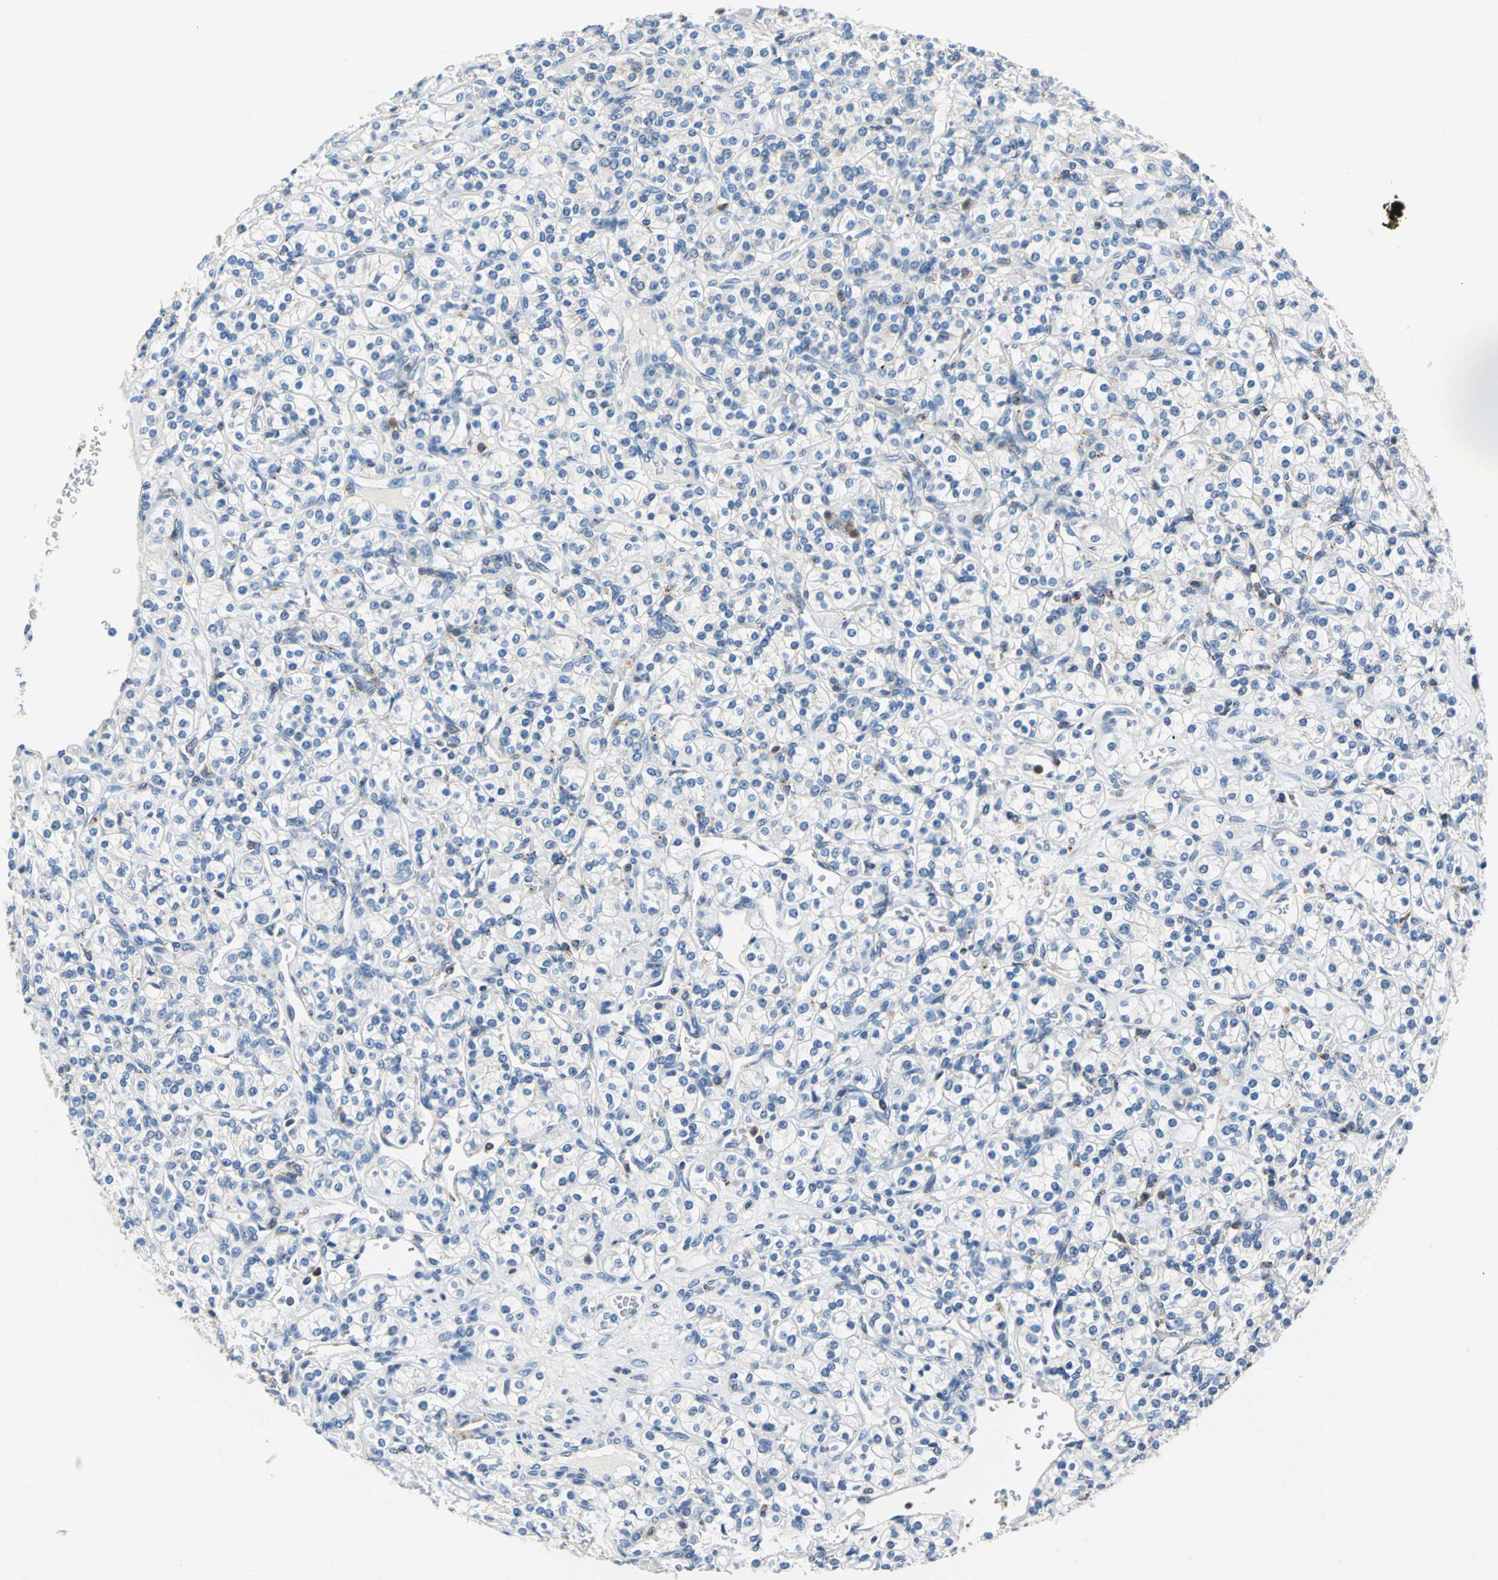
{"staining": {"intensity": "negative", "quantity": "none", "location": "none"}, "tissue": "renal cancer", "cell_type": "Tumor cells", "image_type": "cancer", "snomed": [{"axis": "morphology", "description": "Adenocarcinoma, NOS"}, {"axis": "topography", "description": "Kidney"}], "caption": "Human renal cancer stained for a protein using immunohistochemistry (IHC) exhibits no positivity in tumor cells.", "gene": "SEPTIN6", "patient": {"sex": "male", "age": 77}}